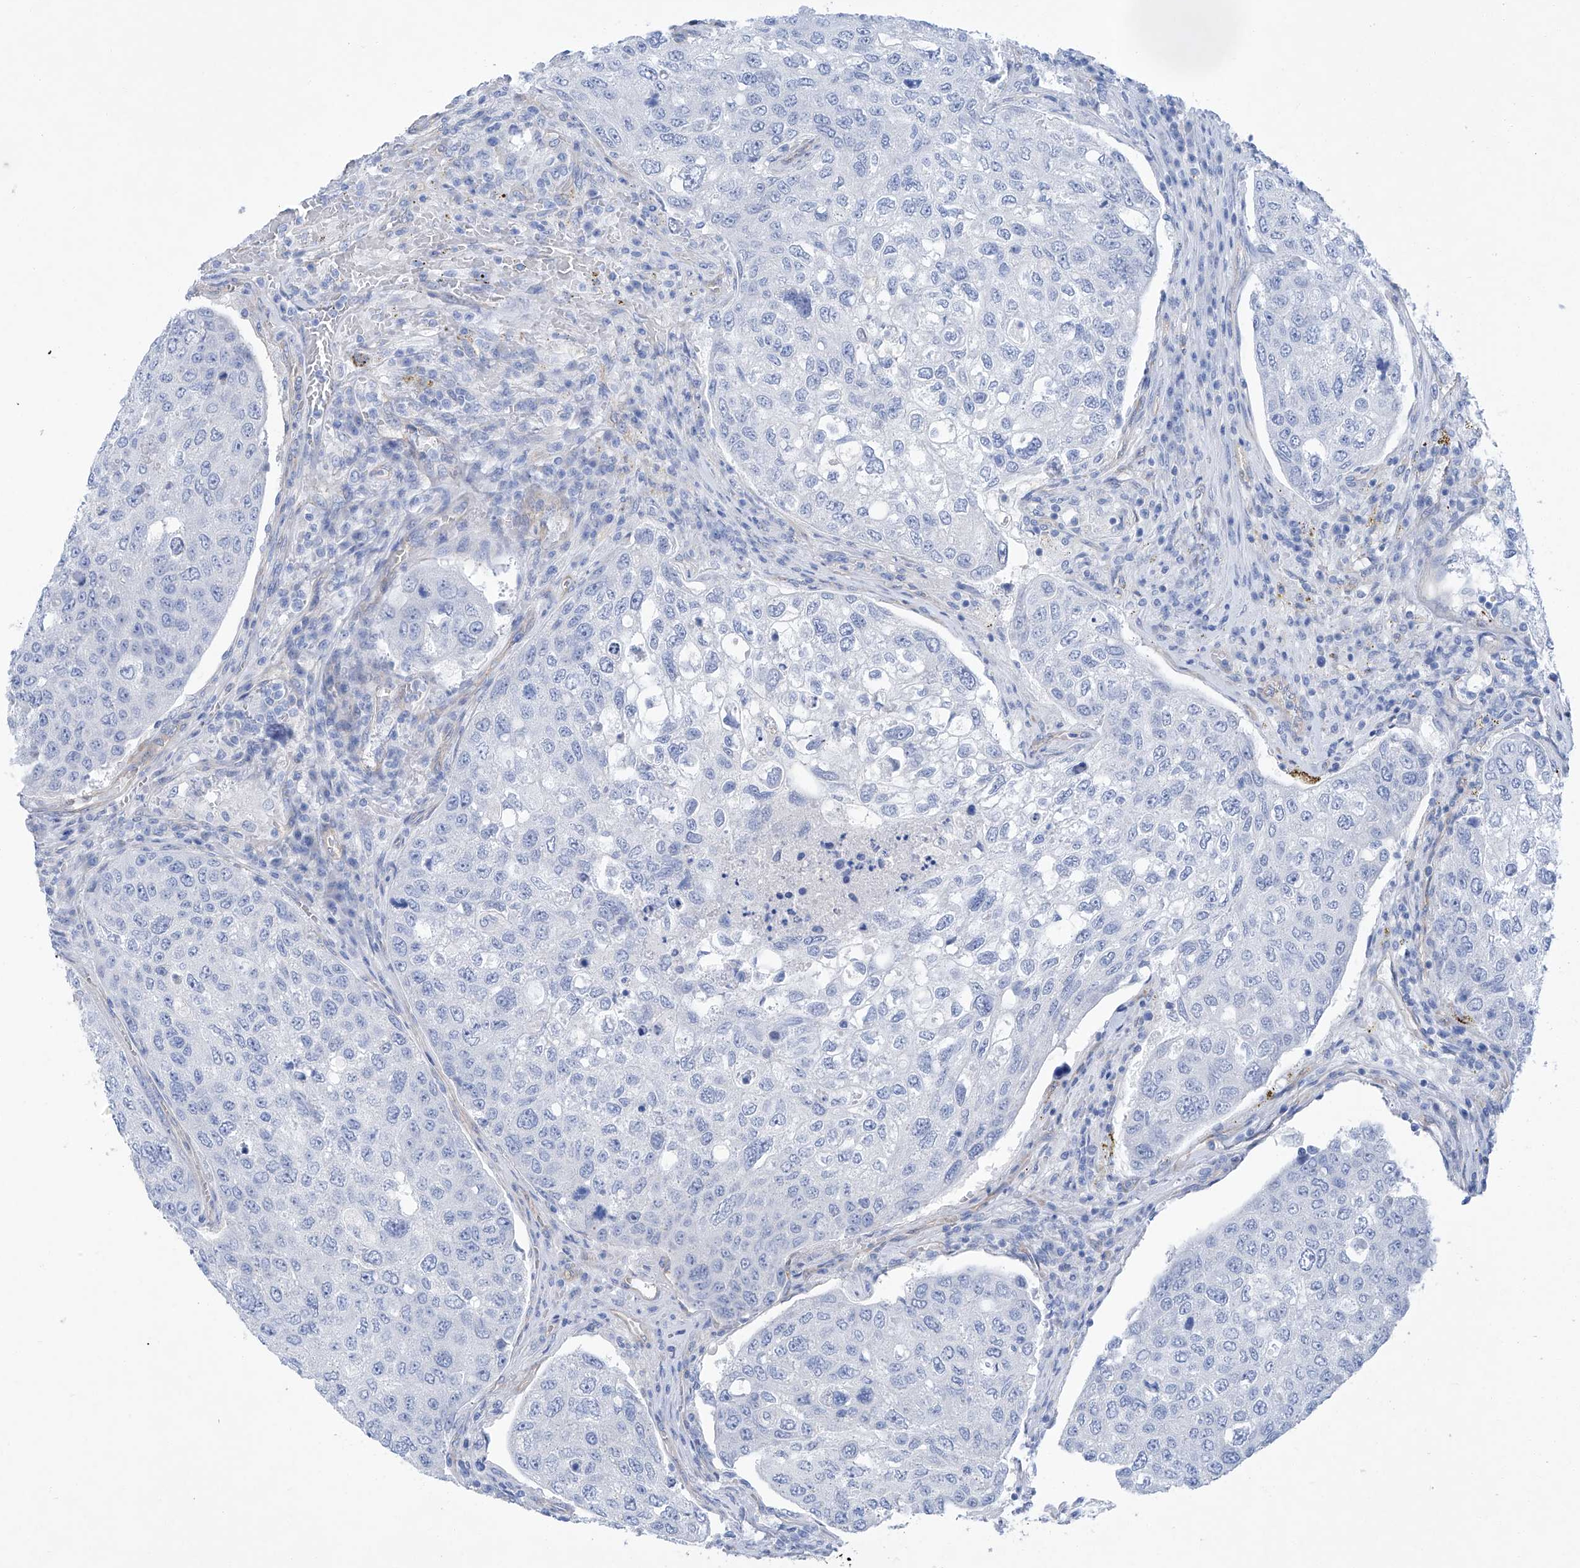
{"staining": {"intensity": "negative", "quantity": "none", "location": "none"}, "tissue": "urothelial cancer", "cell_type": "Tumor cells", "image_type": "cancer", "snomed": [{"axis": "morphology", "description": "Urothelial carcinoma, High grade"}, {"axis": "topography", "description": "Lymph node"}, {"axis": "topography", "description": "Urinary bladder"}], "caption": "Protein analysis of urothelial cancer exhibits no significant expression in tumor cells.", "gene": "MAGI1", "patient": {"sex": "male", "age": 51}}